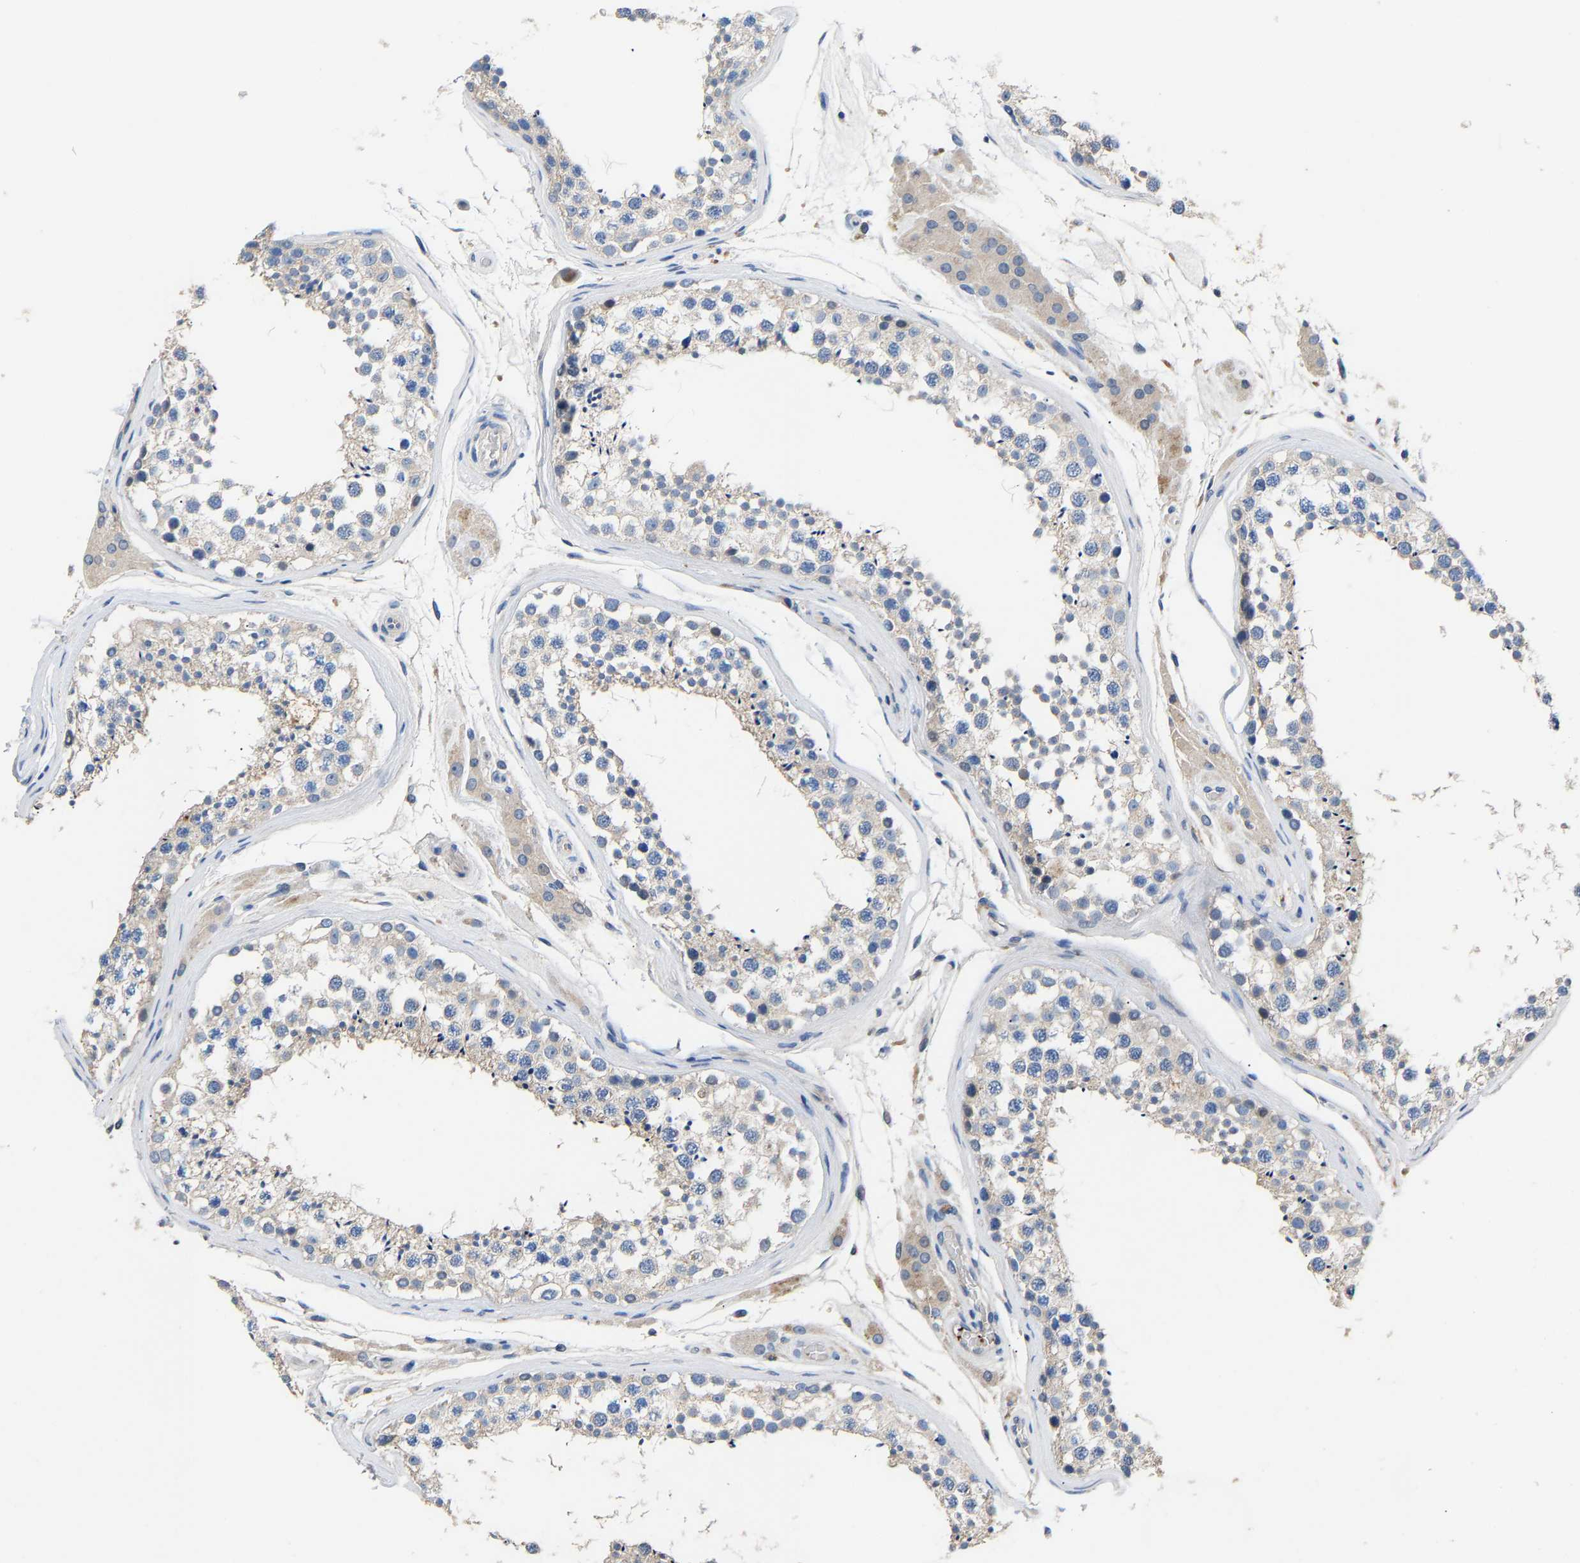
{"staining": {"intensity": "weak", "quantity": "<25%", "location": "cytoplasmic/membranous"}, "tissue": "testis", "cell_type": "Cells in seminiferous ducts", "image_type": "normal", "snomed": [{"axis": "morphology", "description": "Normal tissue, NOS"}, {"axis": "topography", "description": "Testis"}], "caption": "An immunohistochemistry (IHC) micrograph of unremarkable testis is shown. There is no staining in cells in seminiferous ducts of testis. (DAB (3,3'-diaminobenzidine) immunohistochemistry (IHC) with hematoxylin counter stain).", "gene": "CCDC171", "patient": {"sex": "male", "age": 46}}